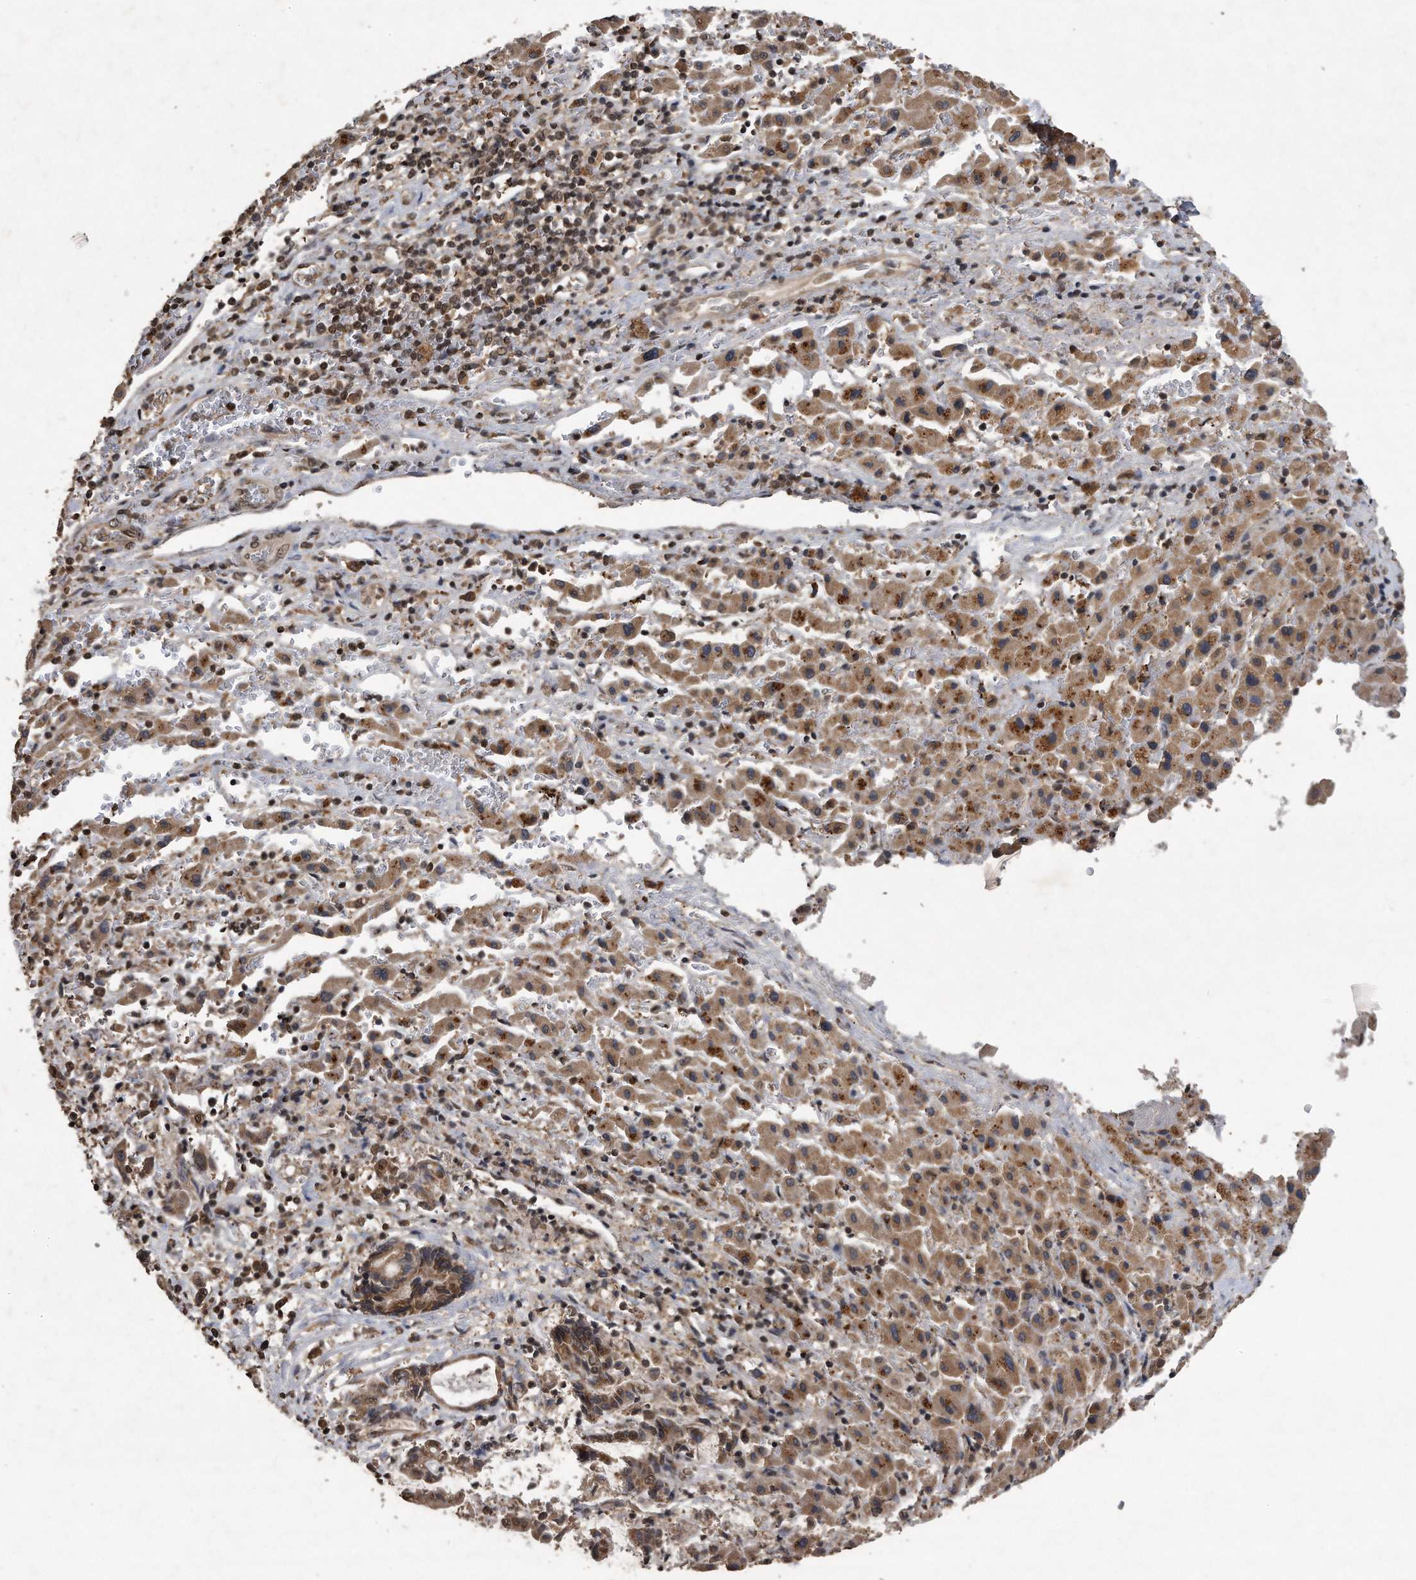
{"staining": {"intensity": "moderate", "quantity": ">75%", "location": "cytoplasmic/membranous,nuclear"}, "tissue": "liver cancer", "cell_type": "Tumor cells", "image_type": "cancer", "snomed": [{"axis": "morphology", "description": "Cholangiocarcinoma"}, {"axis": "topography", "description": "Liver"}], "caption": "Liver cancer stained with DAB (3,3'-diaminobenzidine) immunohistochemistry (IHC) shows medium levels of moderate cytoplasmic/membranous and nuclear positivity in about >75% of tumor cells.", "gene": "CRYZL1", "patient": {"sex": "male", "age": 57}}